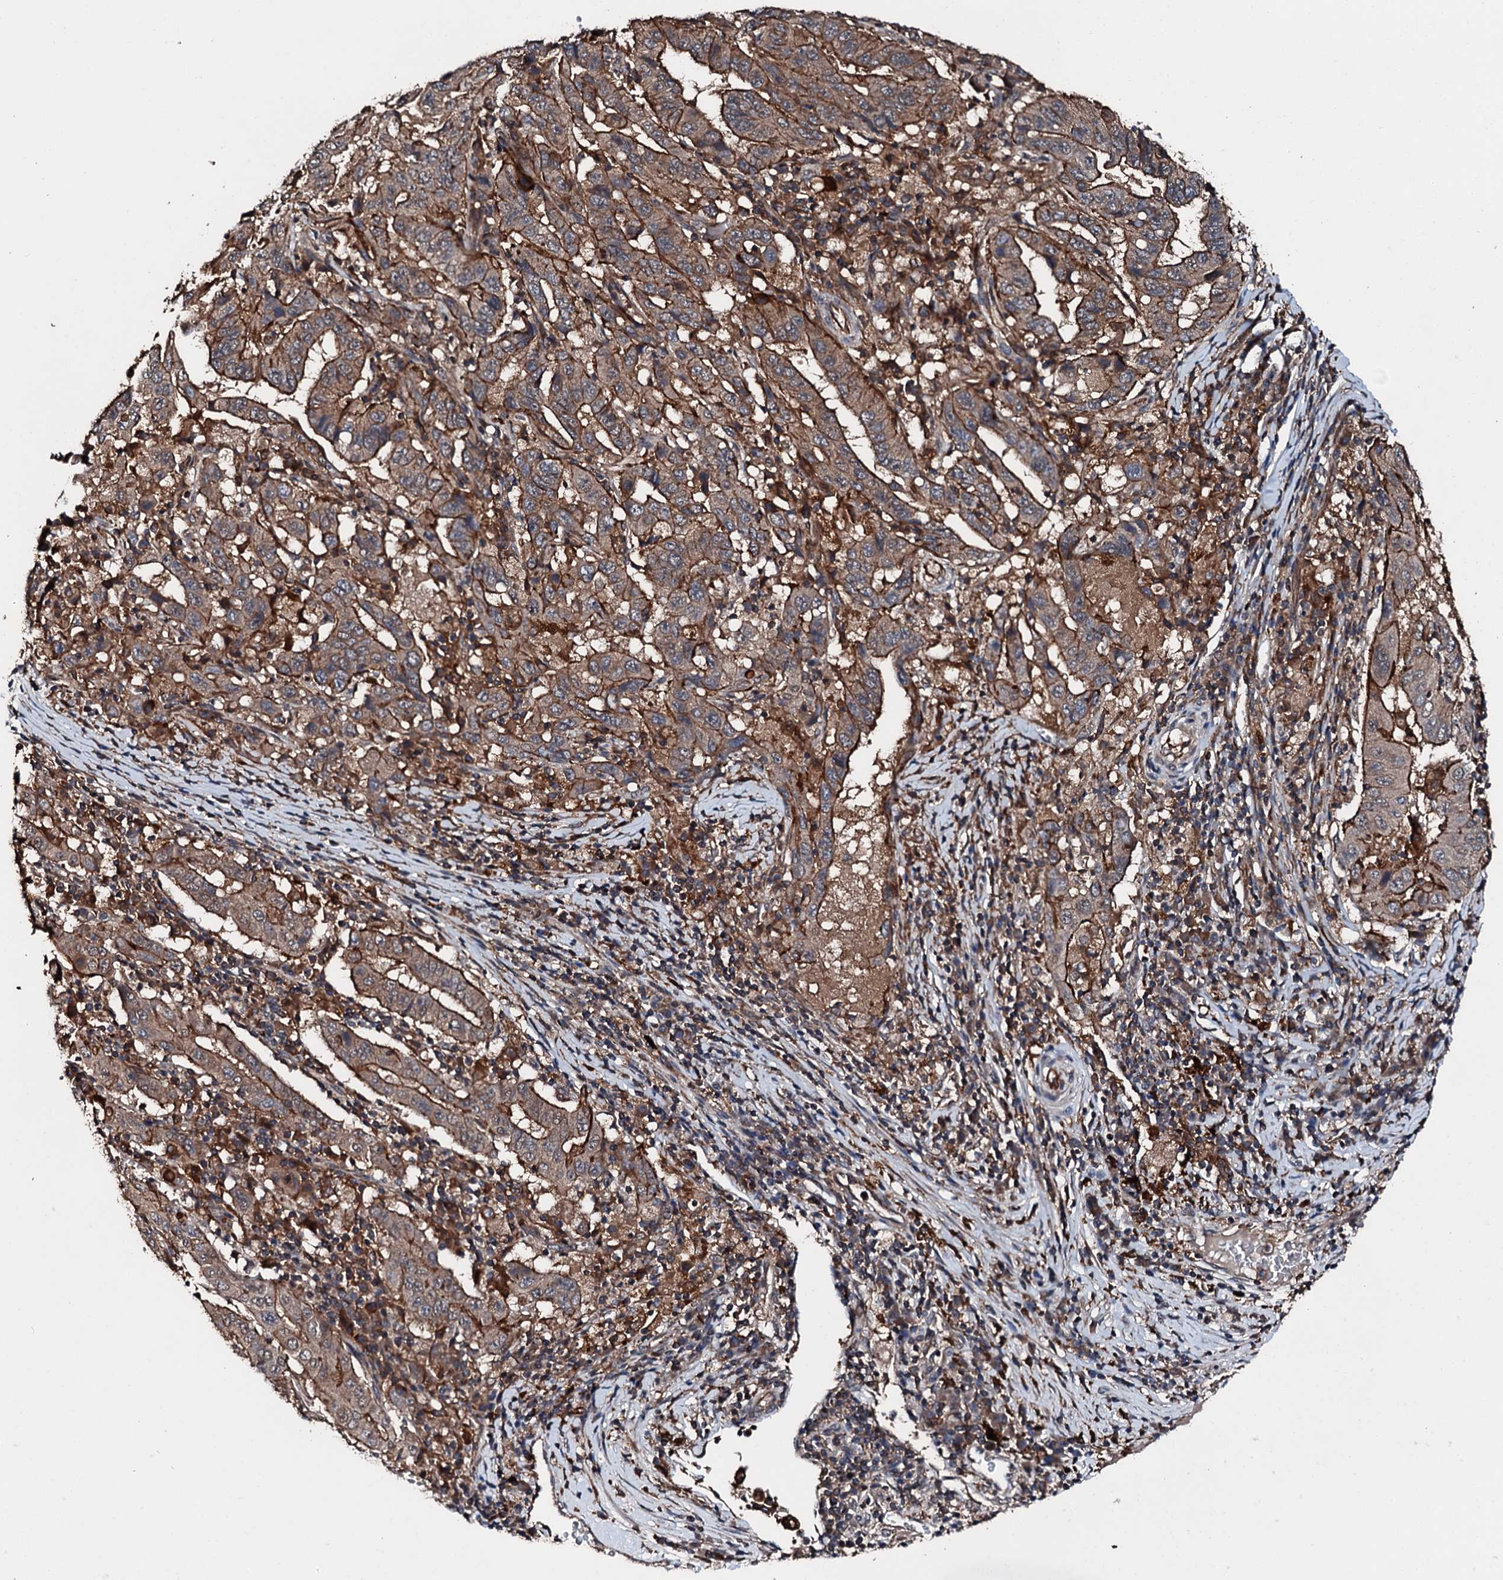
{"staining": {"intensity": "strong", "quantity": ">75%", "location": "cytoplasmic/membranous"}, "tissue": "pancreatic cancer", "cell_type": "Tumor cells", "image_type": "cancer", "snomed": [{"axis": "morphology", "description": "Adenocarcinoma, NOS"}, {"axis": "topography", "description": "Pancreas"}], "caption": "The image demonstrates staining of pancreatic adenocarcinoma, revealing strong cytoplasmic/membranous protein positivity (brown color) within tumor cells.", "gene": "FGD4", "patient": {"sex": "male", "age": 63}}